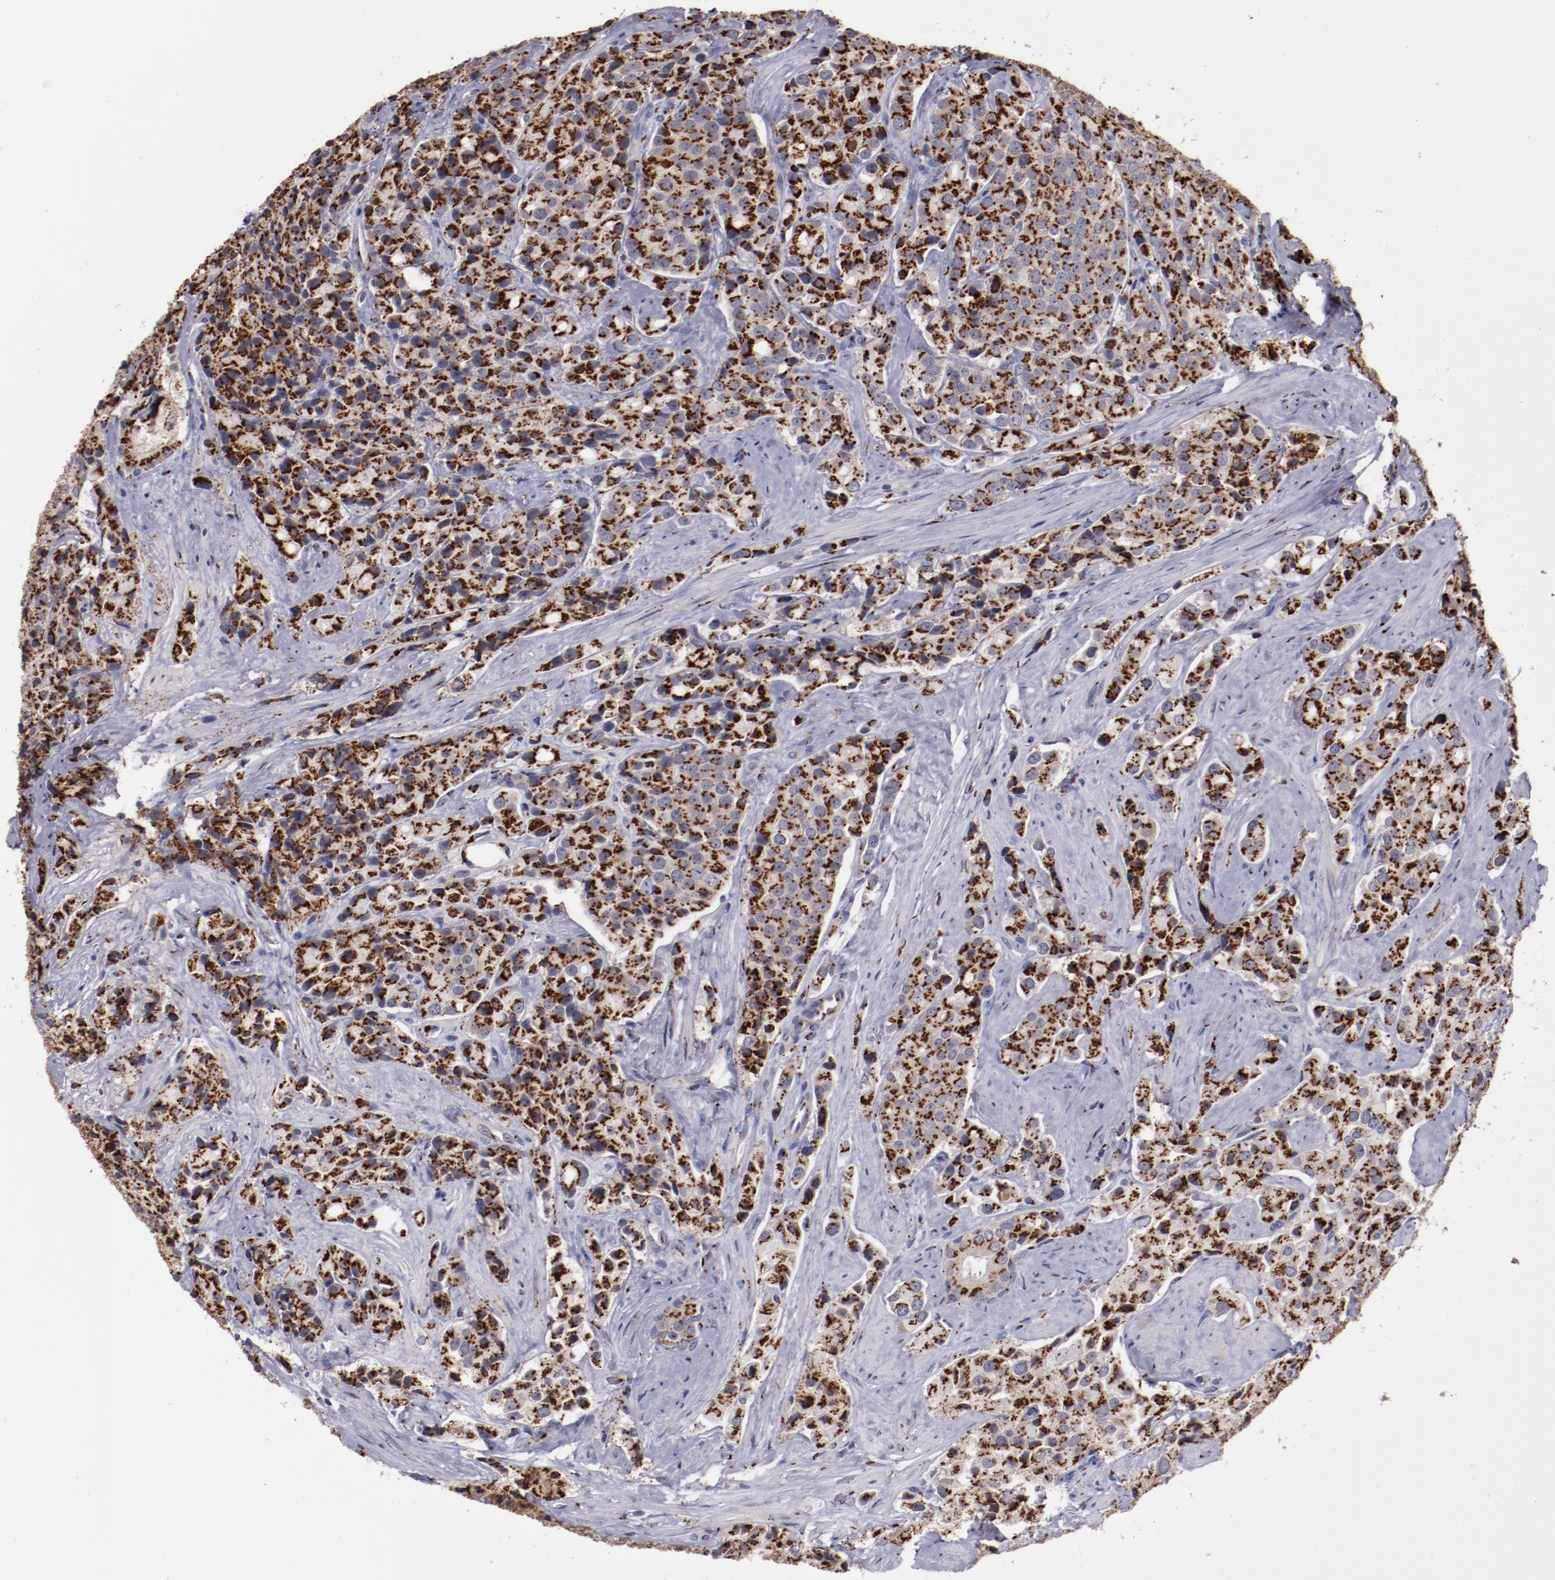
{"staining": {"intensity": "strong", "quantity": ">75%", "location": "cytoplasmic/membranous"}, "tissue": "prostate cancer", "cell_type": "Tumor cells", "image_type": "cancer", "snomed": [{"axis": "morphology", "description": "Adenocarcinoma, Medium grade"}, {"axis": "topography", "description": "Prostate"}], "caption": "Immunohistochemistry micrograph of neoplastic tissue: human adenocarcinoma (medium-grade) (prostate) stained using IHC displays high levels of strong protein expression localized specifically in the cytoplasmic/membranous of tumor cells, appearing as a cytoplasmic/membranous brown color.", "gene": "GOLIM4", "patient": {"sex": "male", "age": 70}}